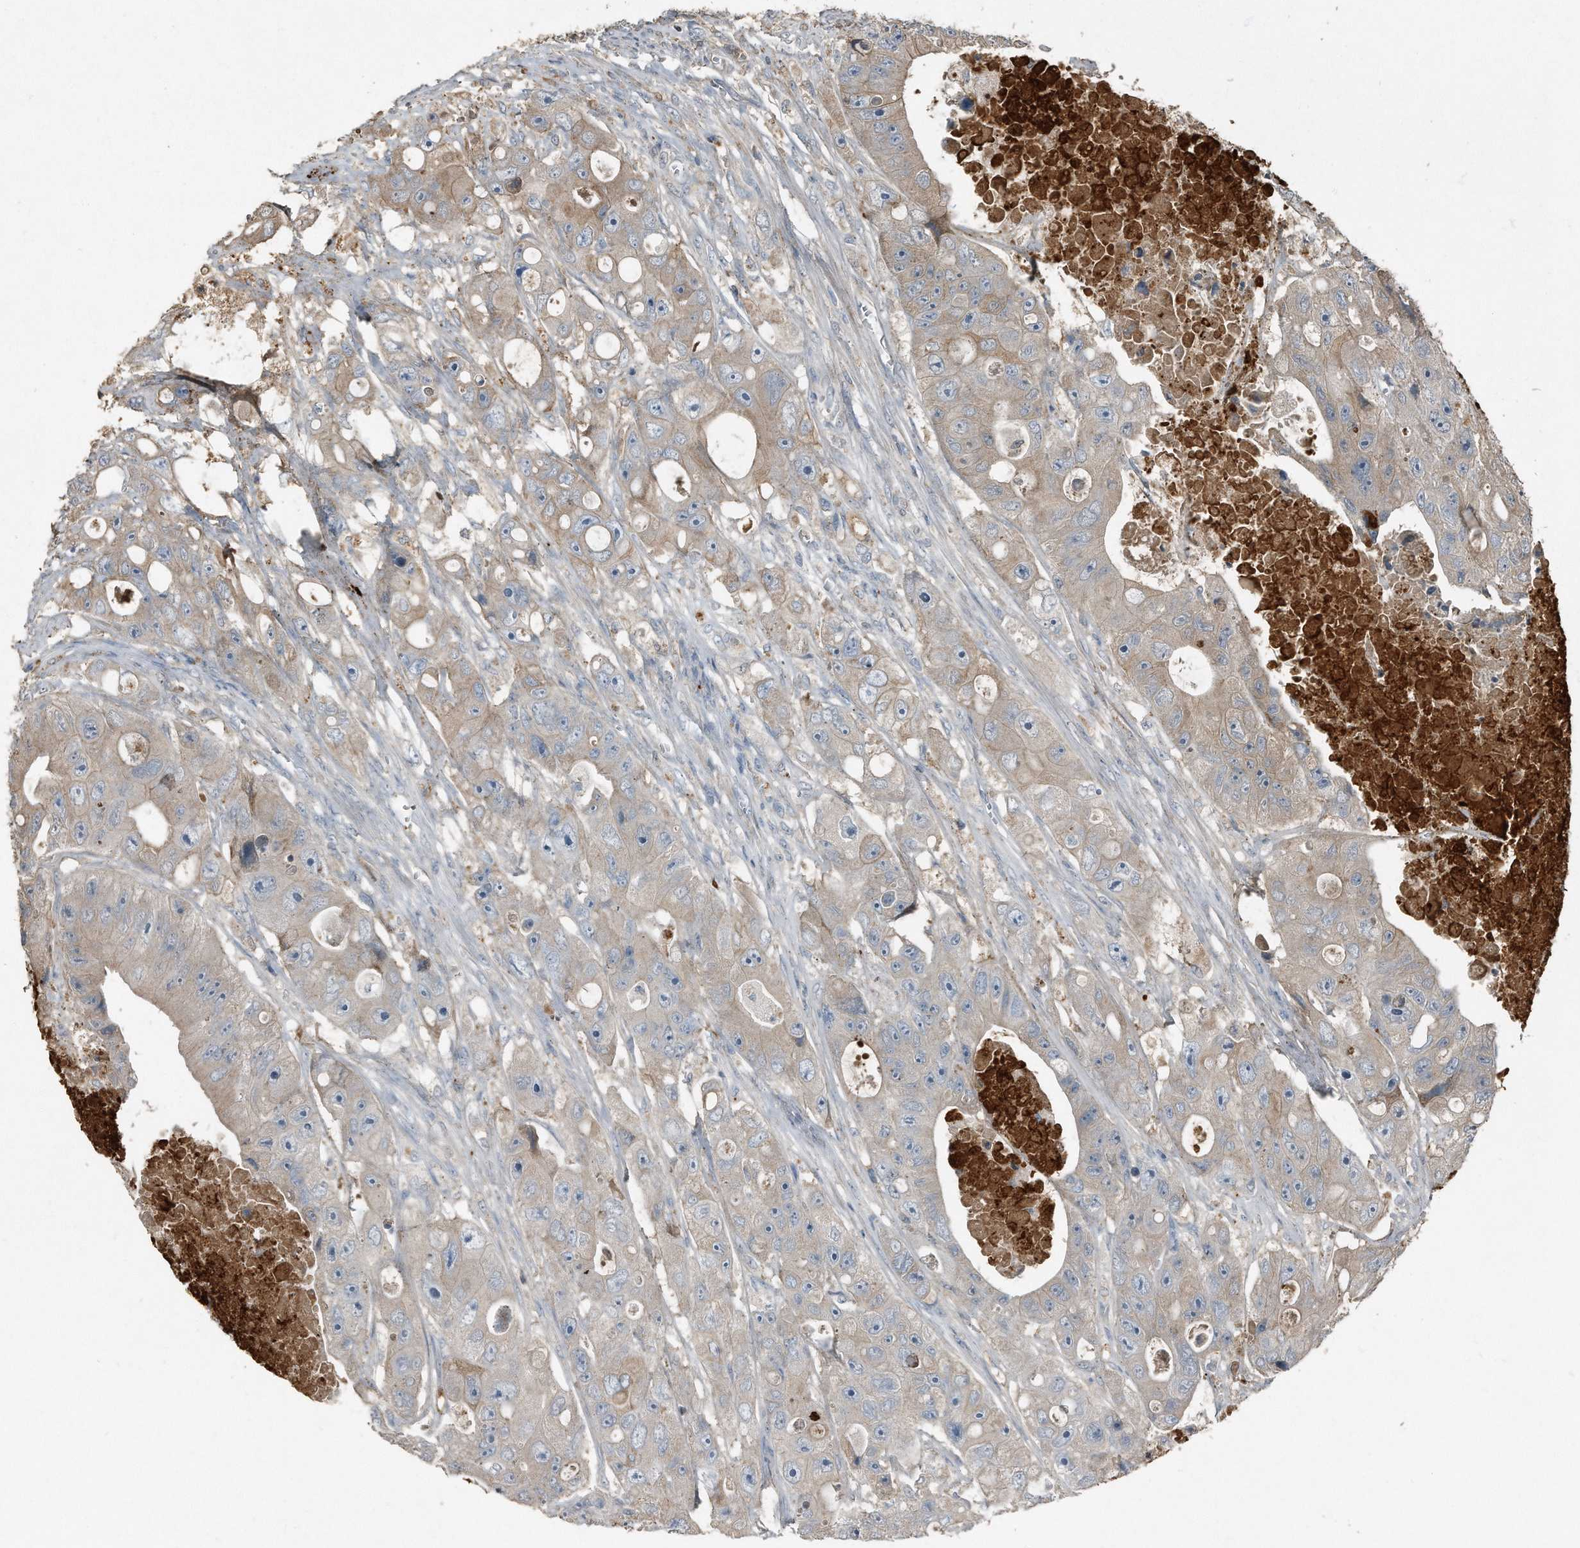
{"staining": {"intensity": "weak", "quantity": "25%-75%", "location": "cytoplasmic/membranous"}, "tissue": "colorectal cancer", "cell_type": "Tumor cells", "image_type": "cancer", "snomed": [{"axis": "morphology", "description": "Adenocarcinoma, NOS"}, {"axis": "topography", "description": "Colon"}], "caption": "Immunohistochemical staining of human colorectal cancer displays low levels of weak cytoplasmic/membranous expression in about 25%-75% of tumor cells.", "gene": "C9", "patient": {"sex": "female", "age": 46}}